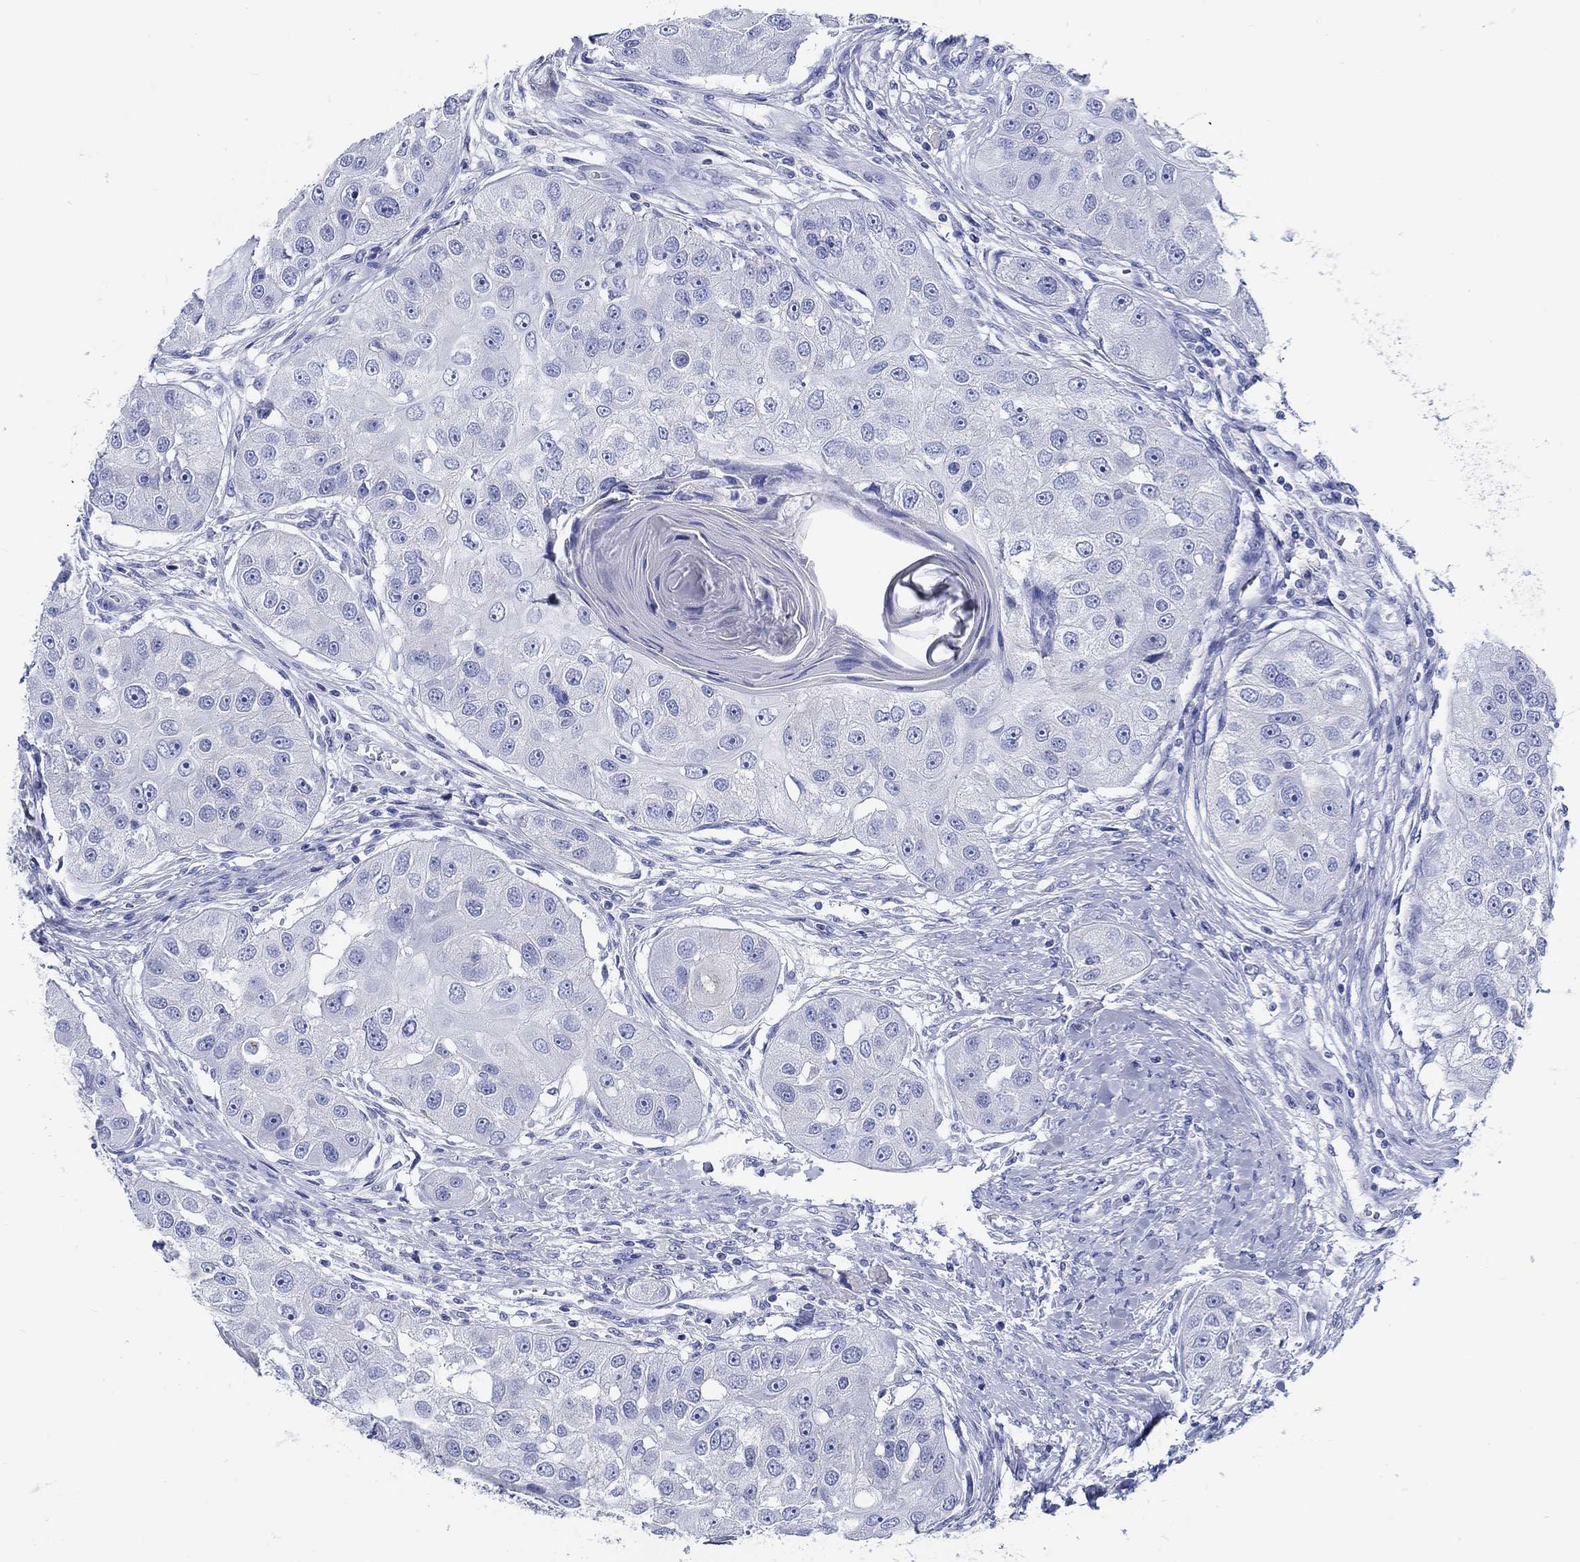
{"staining": {"intensity": "negative", "quantity": "none", "location": "none"}, "tissue": "head and neck cancer", "cell_type": "Tumor cells", "image_type": "cancer", "snomed": [{"axis": "morphology", "description": "Normal tissue, NOS"}, {"axis": "morphology", "description": "Squamous cell carcinoma, NOS"}, {"axis": "topography", "description": "Skeletal muscle"}, {"axis": "topography", "description": "Head-Neck"}], "caption": "The IHC photomicrograph has no significant expression in tumor cells of head and neck cancer (squamous cell carcinoma) tissue. (DAB (3,3'-diaminobenzidine) immunohistochemistry with hematoxylin counter stain).", "gene": "RD3L", "patient": {"sex": "male", "age": 51}}